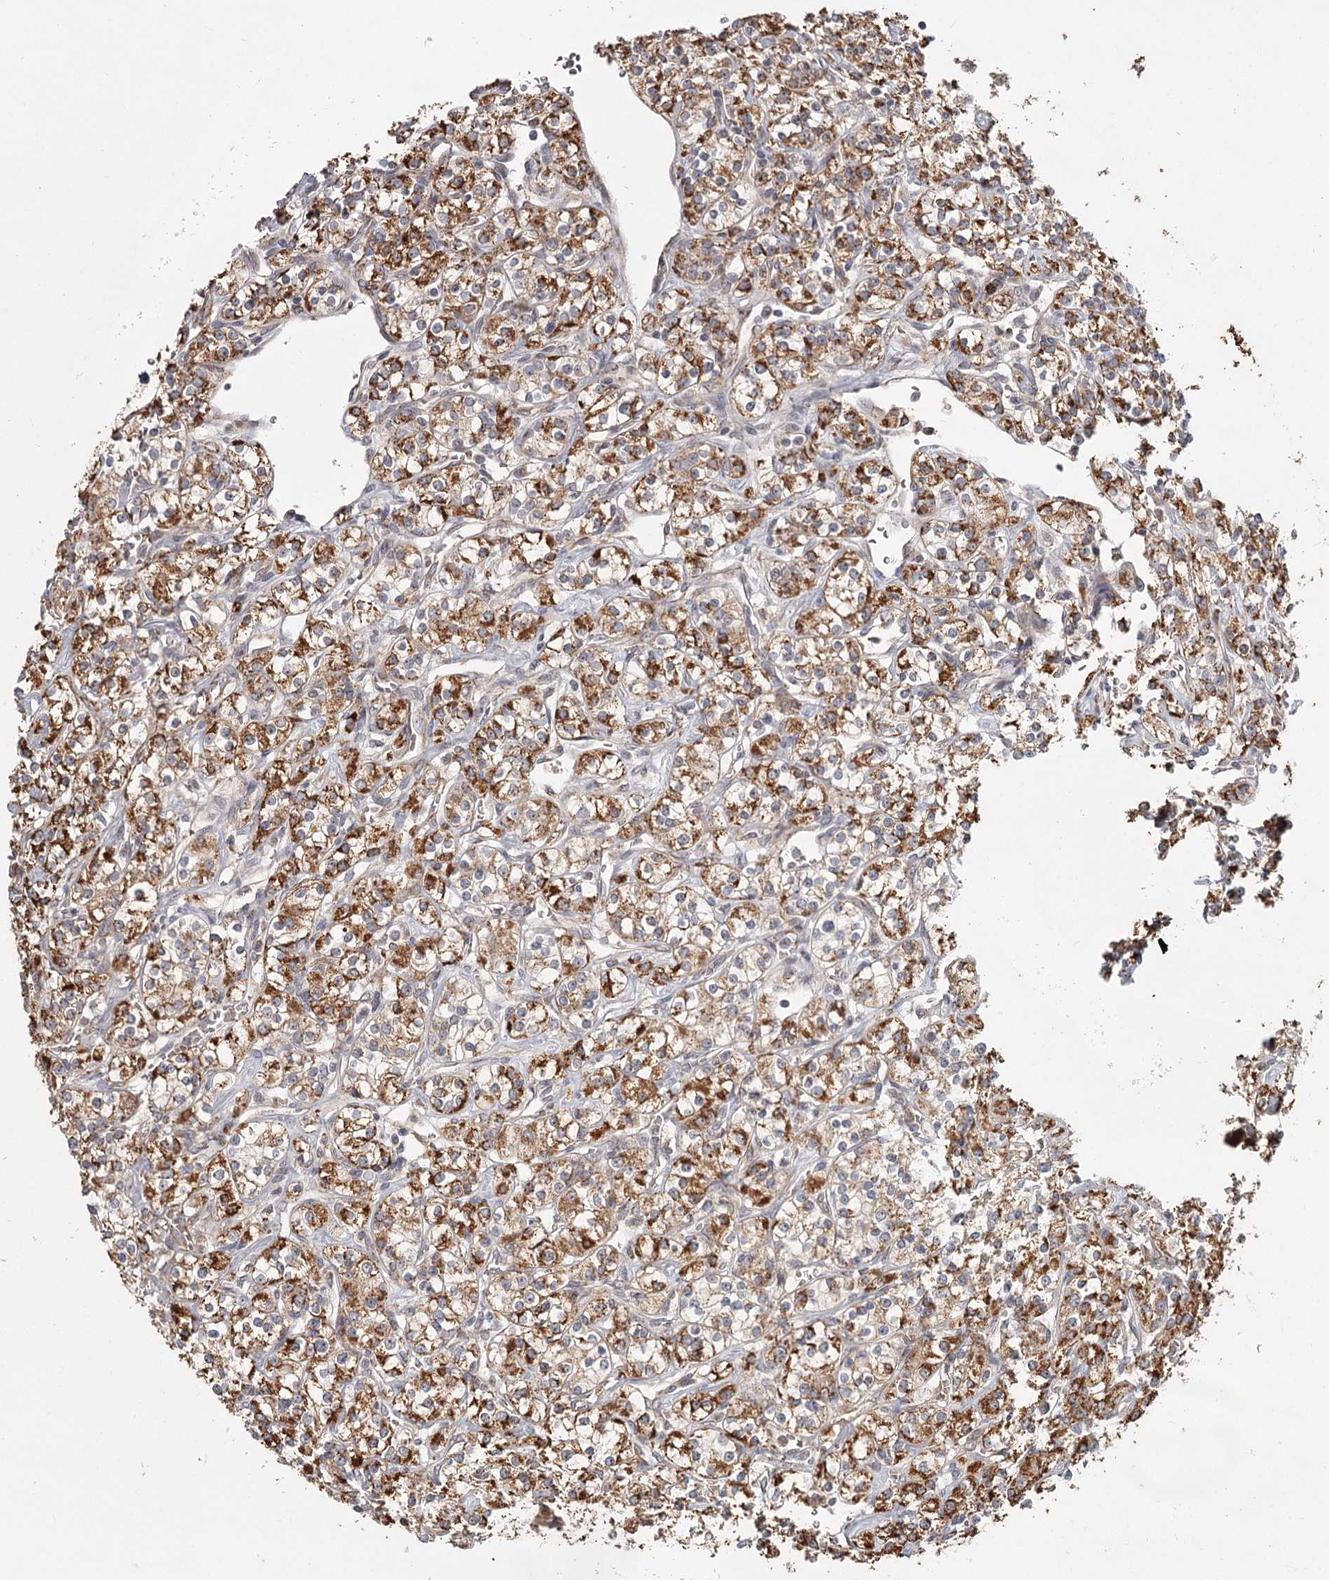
{"staining": {"intensity": "moderate", "quantity": ">75%", "location": "cytoplasmic/membranous"}, "tissue": "renal cancer", "cell_type": "Tumor cells", "image_type": "cancer", "snomed": [{"axis": "morphology", "description": "Adenocarcinoma, NOS"}, {"axis": "topography", "description": "Kidney"}], "caption": "Moderate cytoplasmic/membranous positivity is present in about >75% of tumor cells in renal cancer.", "gene": "CDC123", "patient": {"sex": "male", "age": 77}}